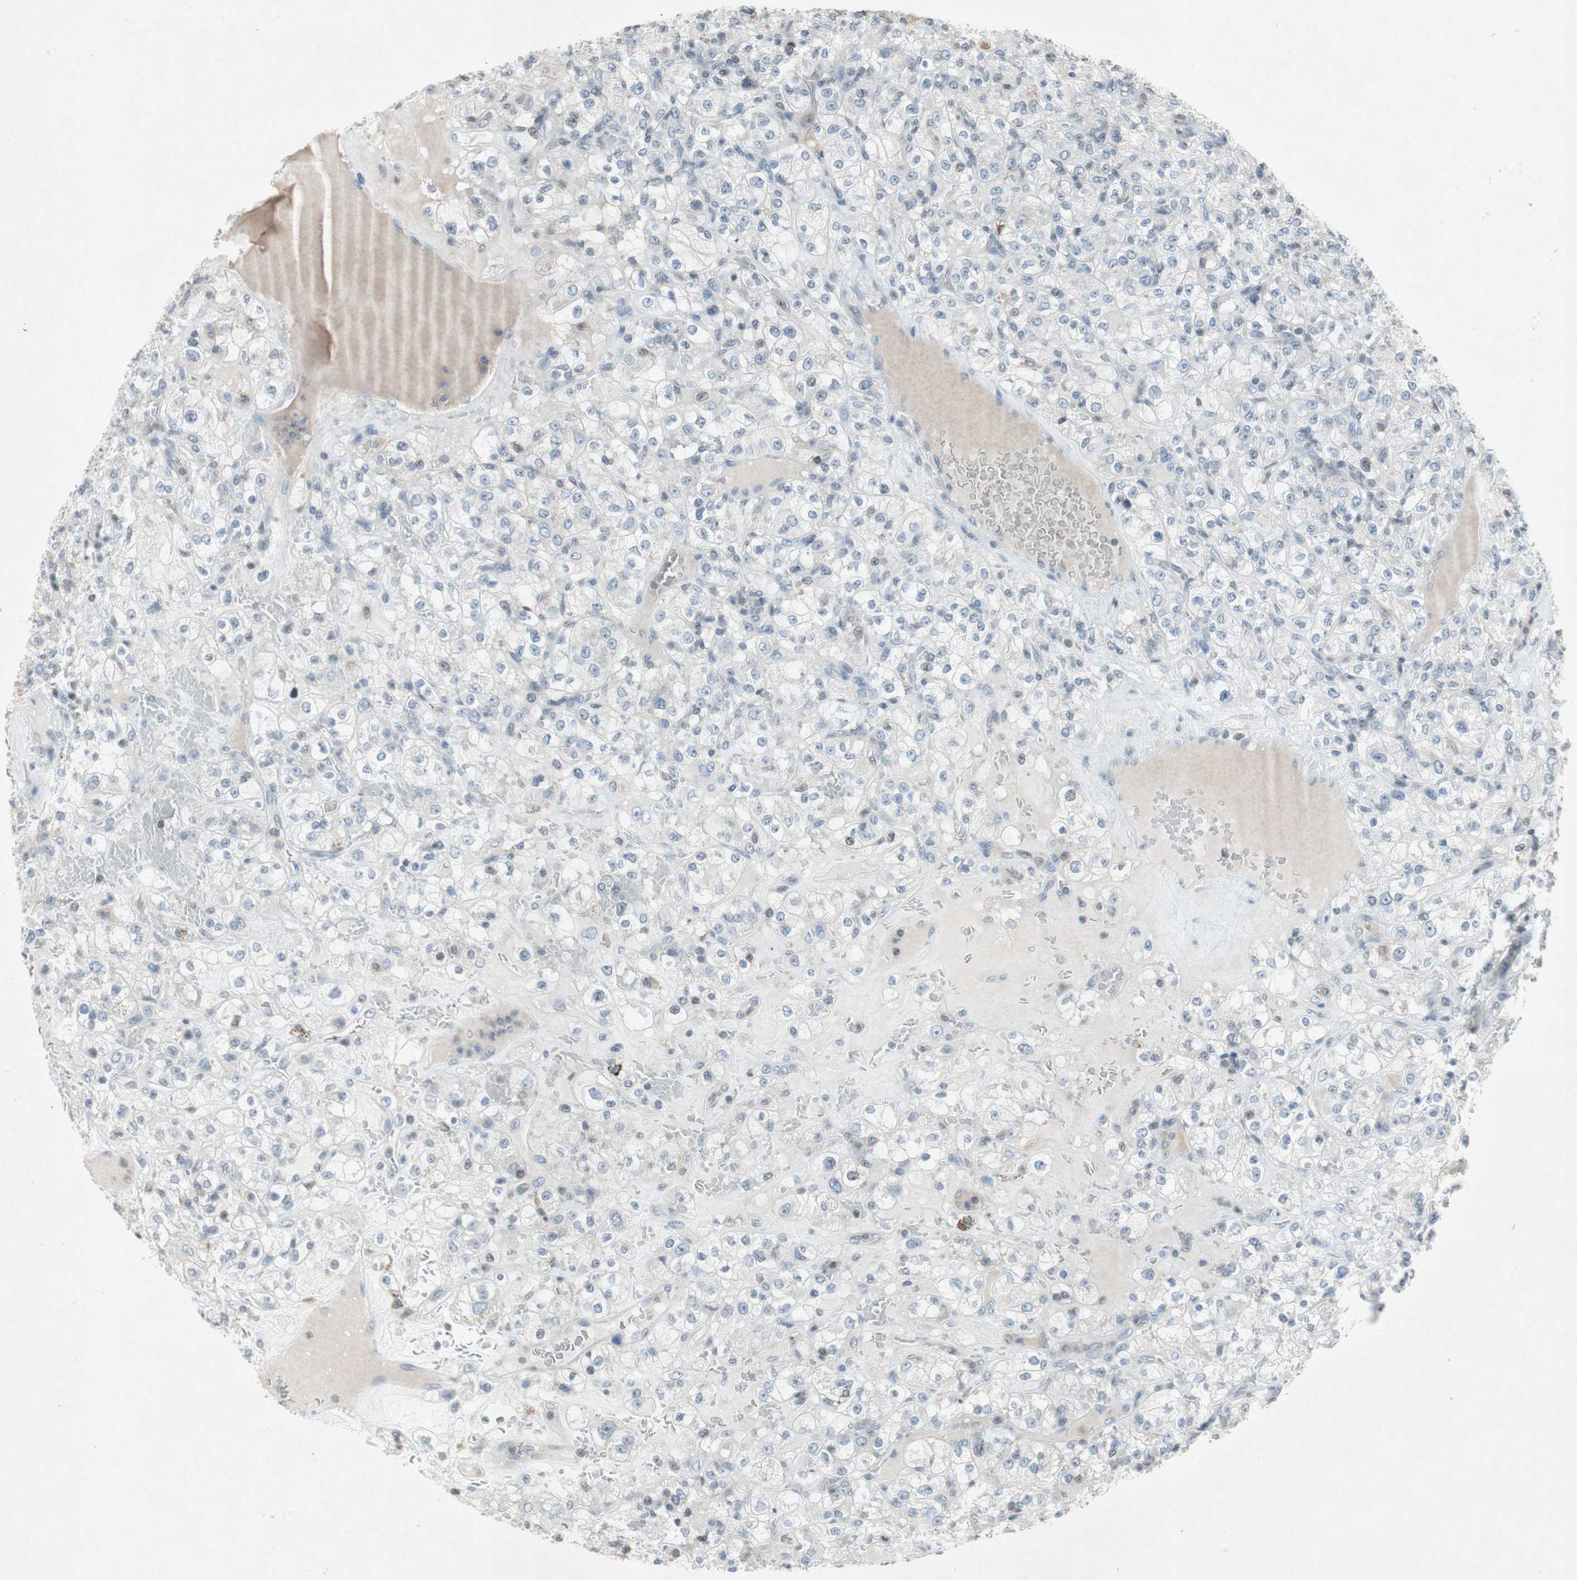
{"staining": {"intensity": "negative", "quantity": "none", "location": "none"}, "tissue": "renal cancer", "cell_type": "Tumor cells", "image_type": "cancer", "snomed": [{"axis": "morphology", "description": "Normal tissue, NOS"}, {"axis": "morphology", "description": "Adenocarcinoma, NOS"}, {"axis": "topography", "description": "Kidney"}], "caption": "Tumor cells are negative for protein expression in human adenocarcinoma (renal).", "gene": "ARG2", "patient": {"sex": "female", "age": 72}}